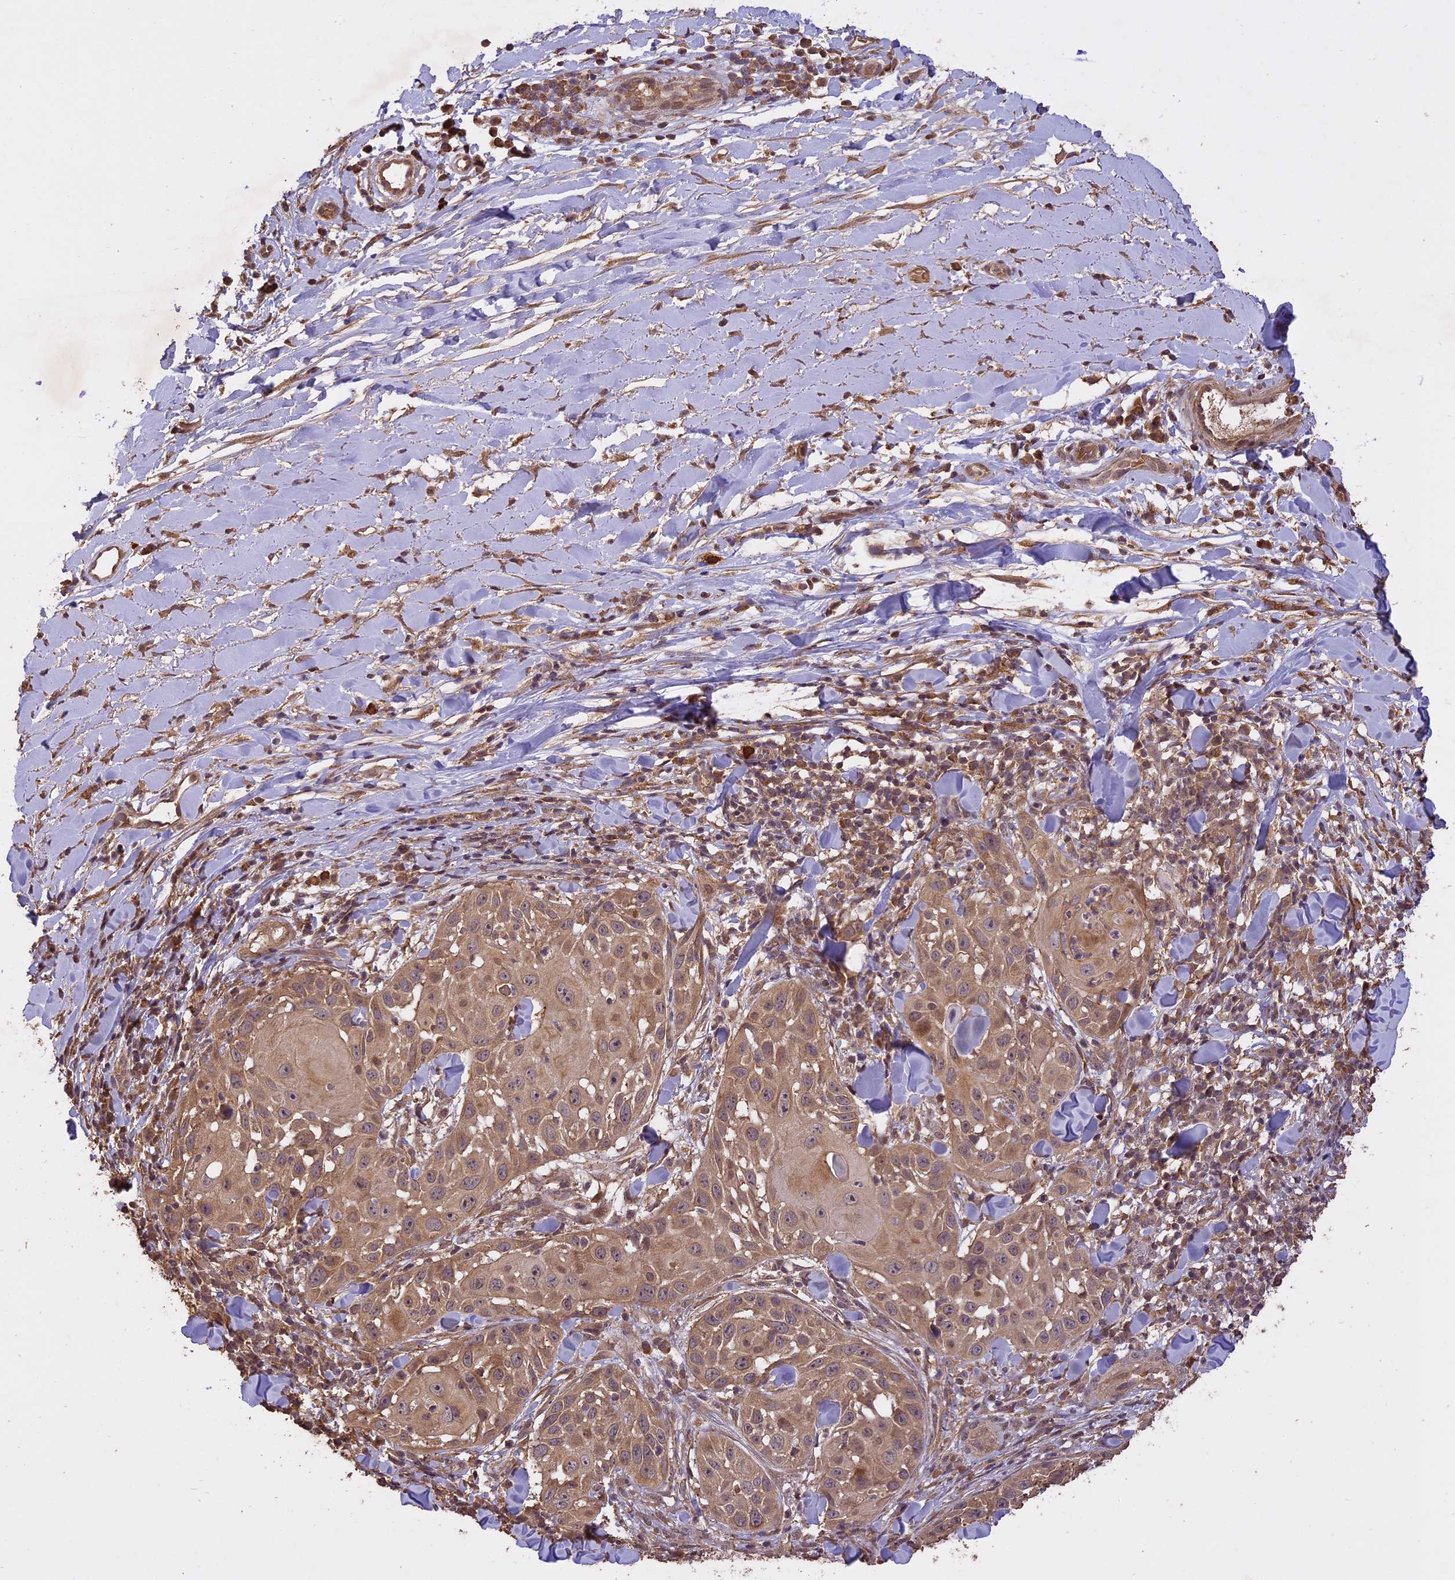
{"staining": {"intensity": "moderate", "quantity": "25%-75%", "location": "cytoplasmic/membranous"}, "tissue": "skin cancer", "cell_type": "Tumor cells", "image_type": "cancer", "snomed": [{"axis": "morphology", "description": "Squamous cell carcinoma, NOS"}, {"axis": "topography", "description": "Skin"}], "caption": "The histopathology image displays a brown stain indicating the presence of a protein in the cytoplasmic/membranous of tumor cells in skin squamous cell carcinoma.", "gene": "TIGD7", "patient": {"sex": "female", "age": 44}}